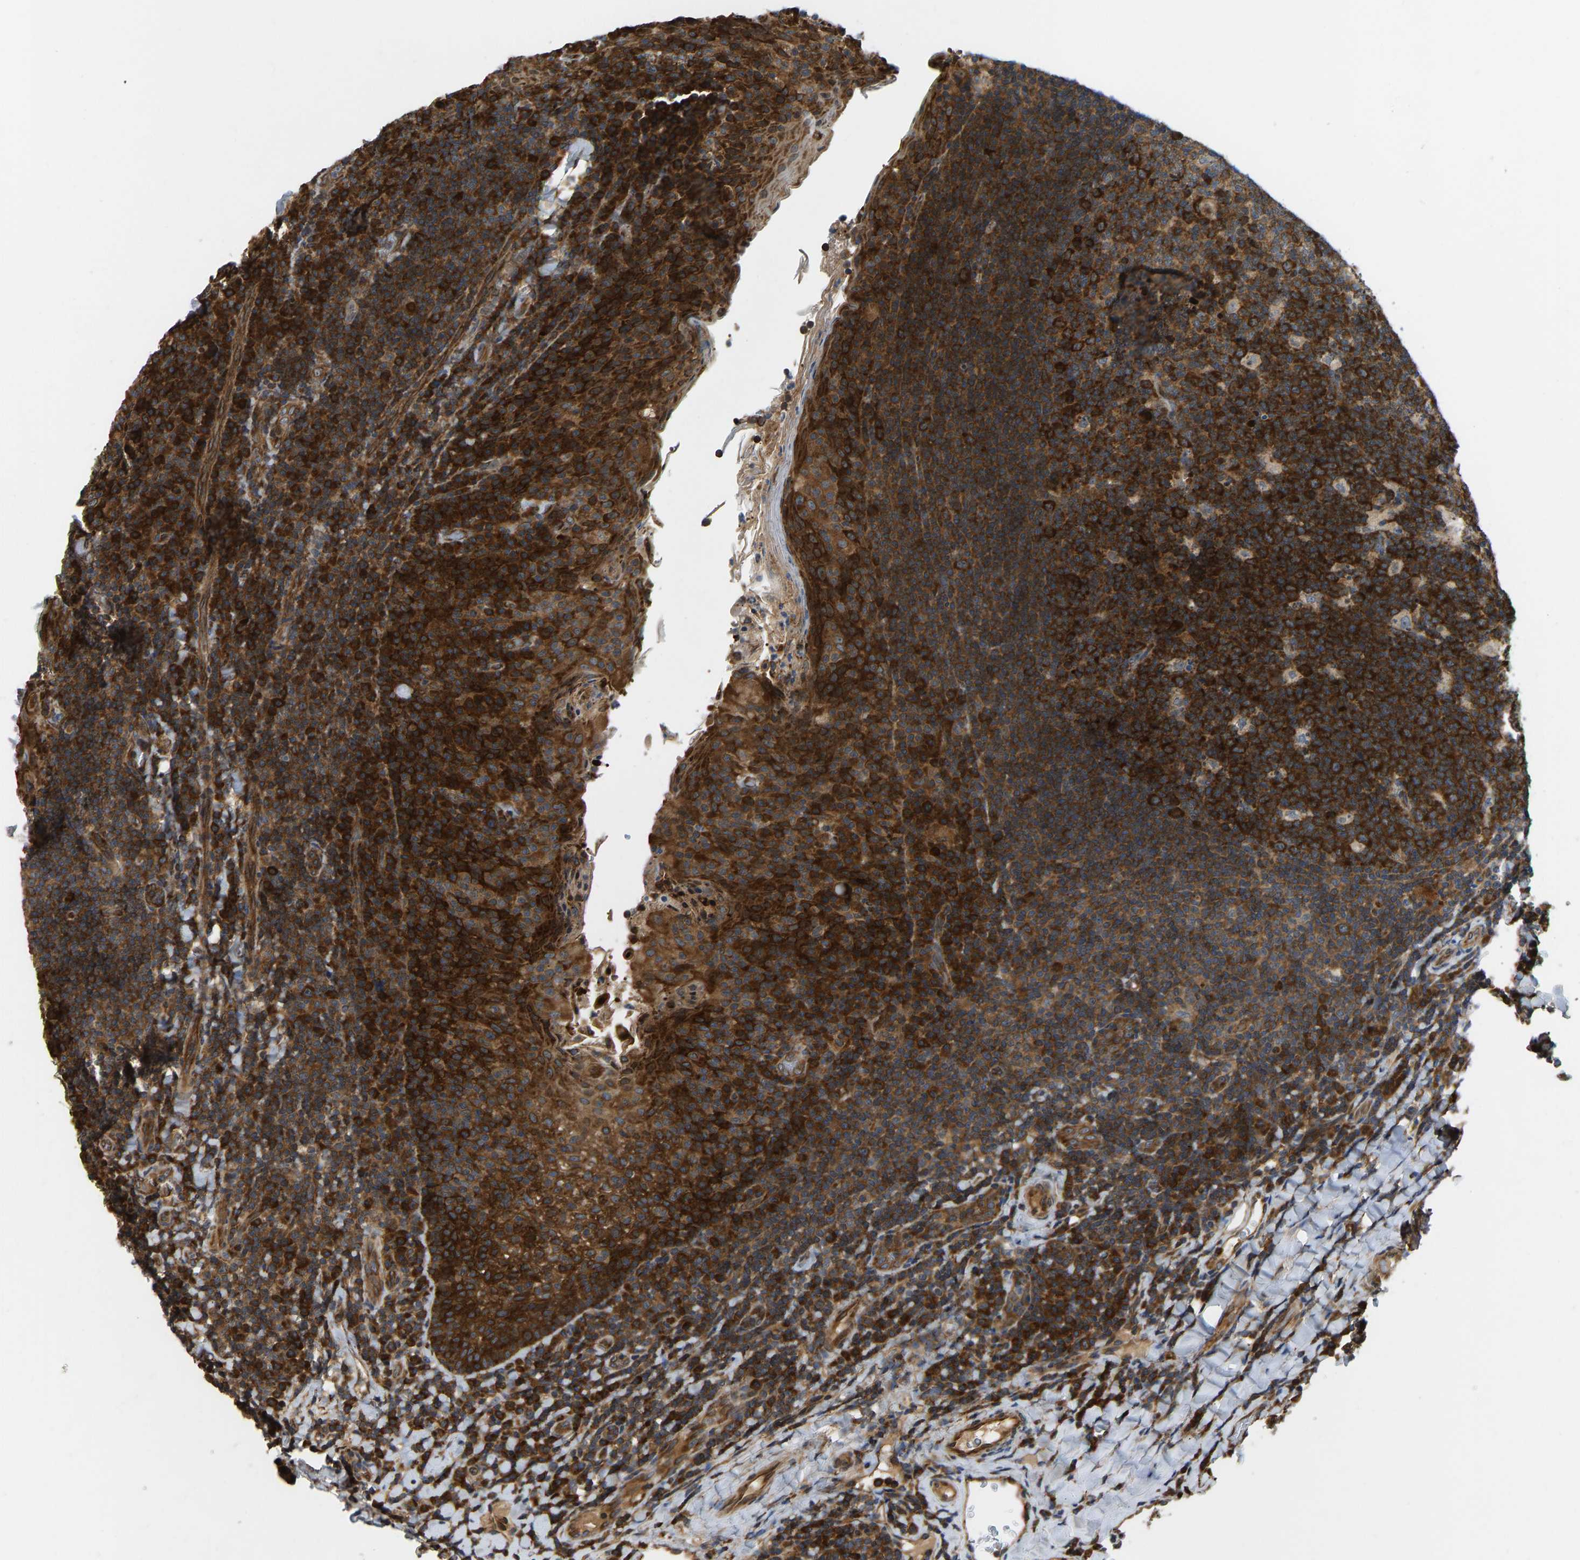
{"staining": {"intensity": "strong", "quantity": ">75%", "location": "cytoplasmic/membranous"}, "tissue": "tonsil", "cell_type": "Germinal center cells", "image_type": "normal", "snomed": [{"axis": "morphology", "description": "Normal tissue, NOS"}, {"axis": "topography", "description": "Tonsil"}], "caption": "The photomicrograph shows a brown stain indicating the presence of a protein in the cytoplasmic/membranous of germinal center cells in tonsil.", "gene": "RASGRF2", "patient": {"sex": "male", "age": 17}}